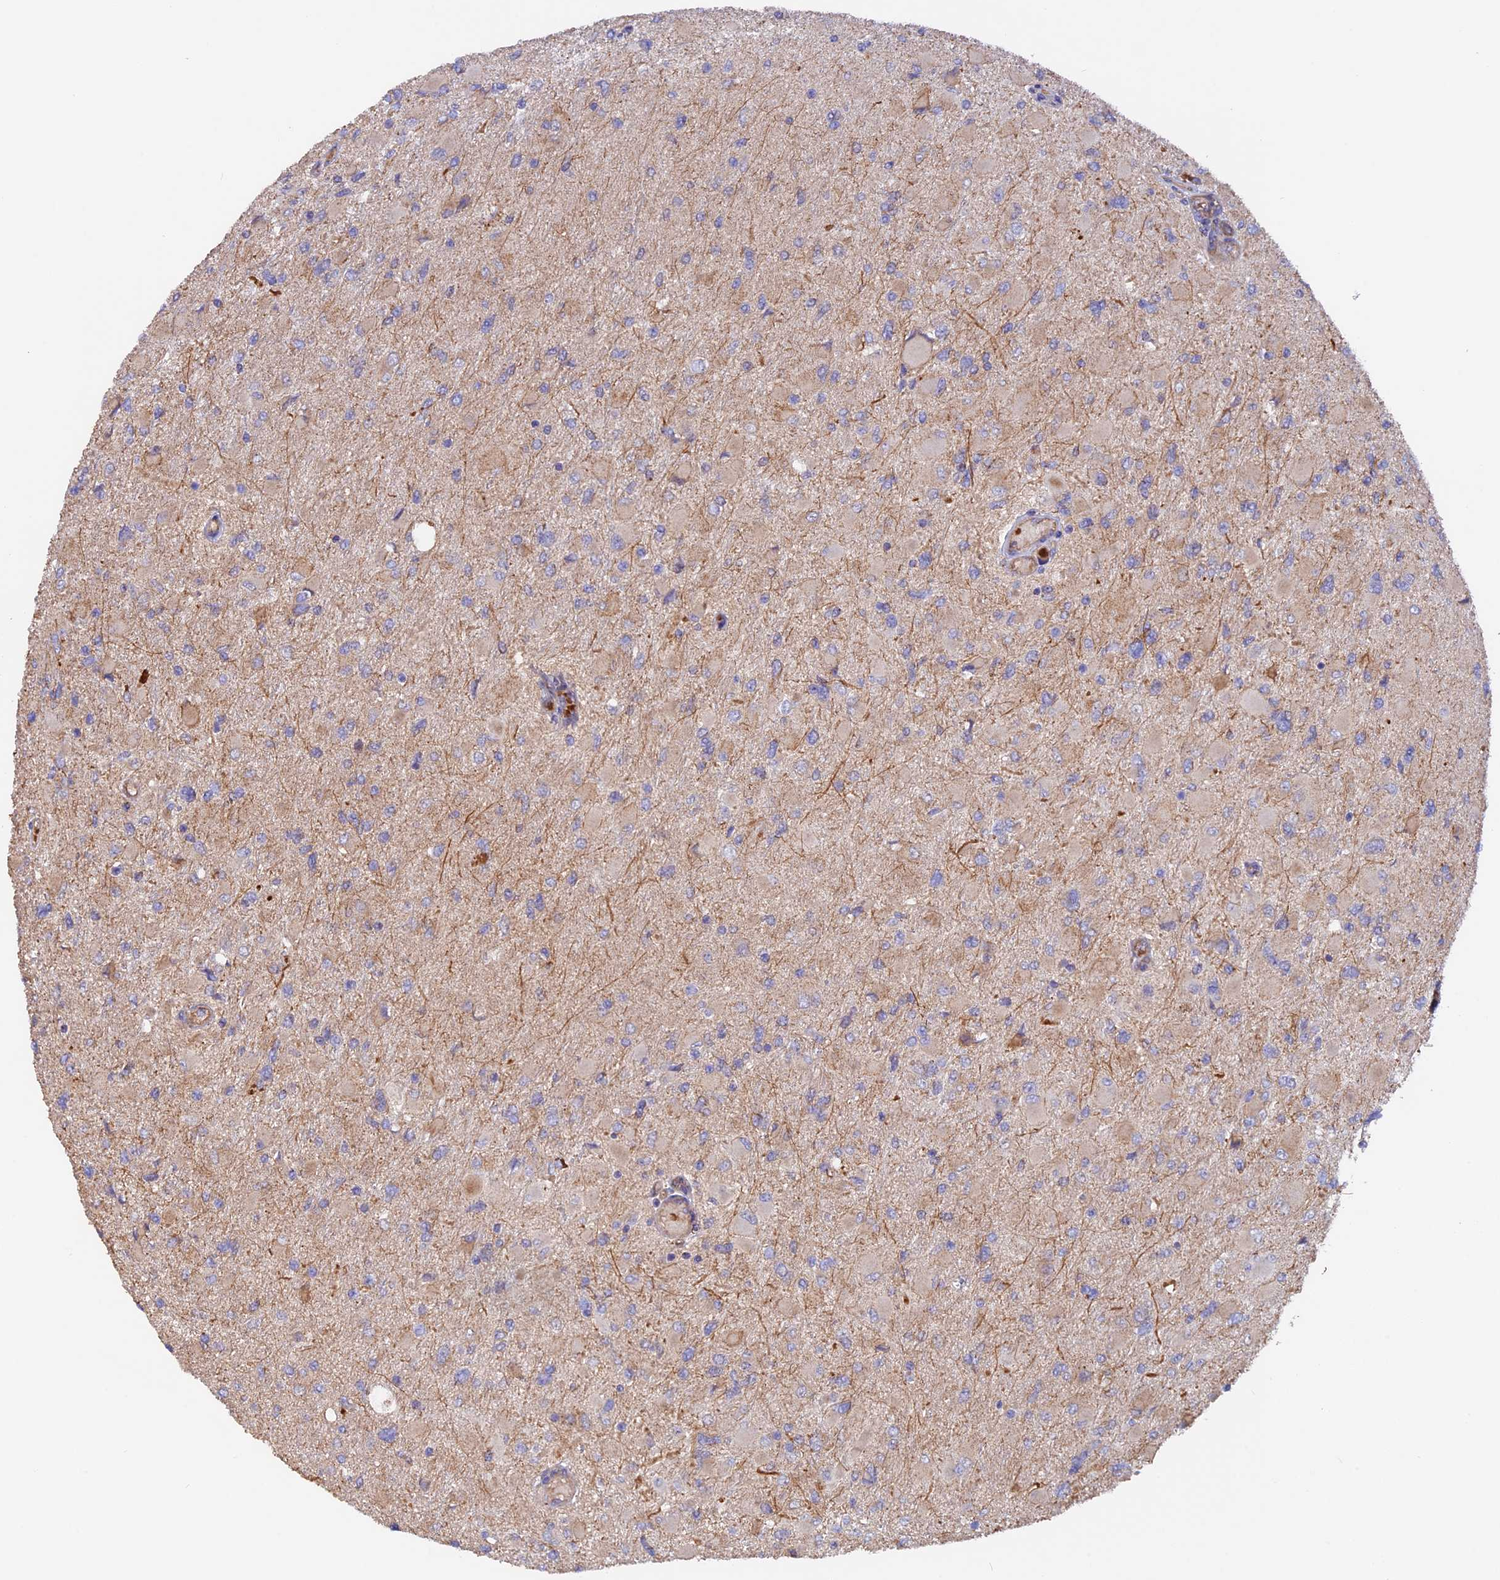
{"staining": {"intensity": "negative", "quantity": "none", "location": "none"}, "tissue": "glioma", "cell_type": "Tumor cells", "image_type": "cancer", "snomed": [{"axis": "morphology", "description": "Glioma, malignant, High grade"}, {"axis": "topography", "description": "Cerebral cortex"}], "caption": "High magnification brightfield microscopy of malignant high-grade glioma stained with DAB (brown) and counterstained with hematoxylin (blue): tumor cells show no significant positivity.", "gene": "DUS3L", "patient": {"sex": "female", "age": 36}}